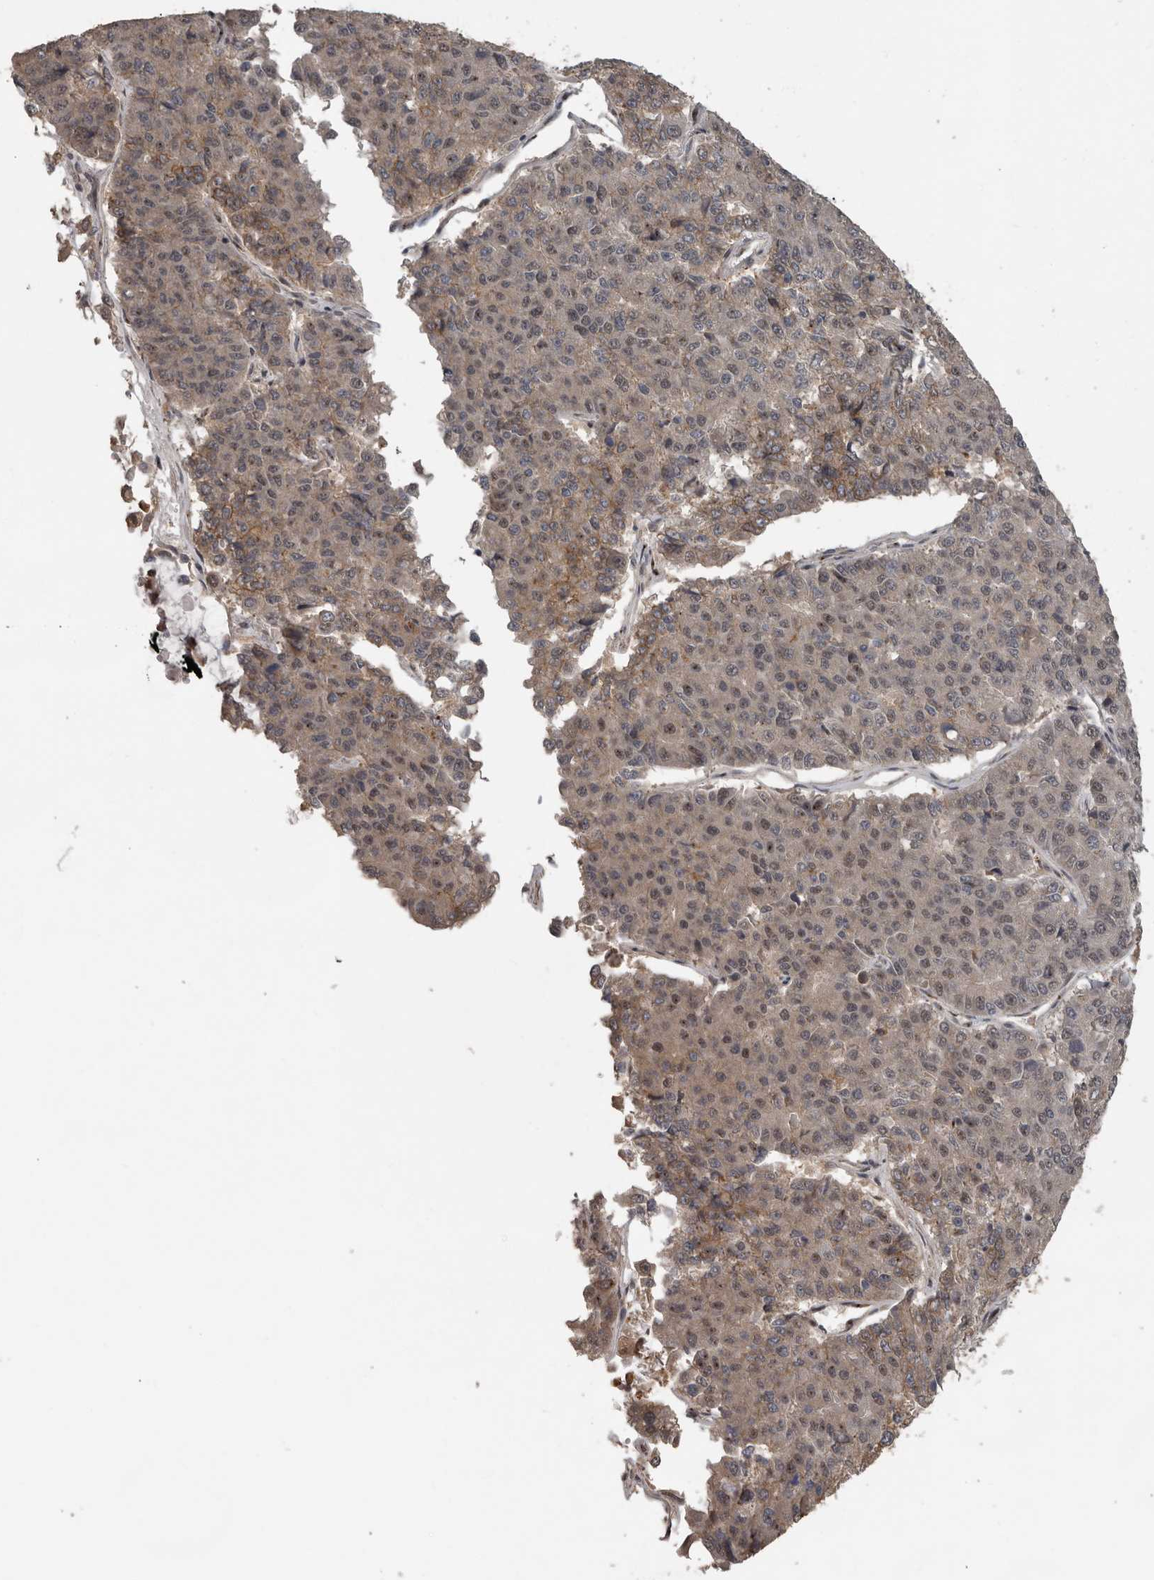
{"staining": {"intensity": "weak", "quantity": "25%-75%", "location": "cytoplasmic/membranous"}, "tissue": "pancreatic cancer", "cell_type": "Tumor cells", "image_type": "cancer", "snomed": [{"axis": "morphology", "description": "Adenocarcinoma, NOS"}, {"axis": "topography", "description": "Pancreas"}], "caption": "This is an image of immunohistochemistry (IHC) staining of adenocarcinoma (pancreatic), which shows weak positivity in the cytoplasmic/membranous of tumor cells.", "gene": "CEP350", "patient": {"sex": "male", "age": 50}}